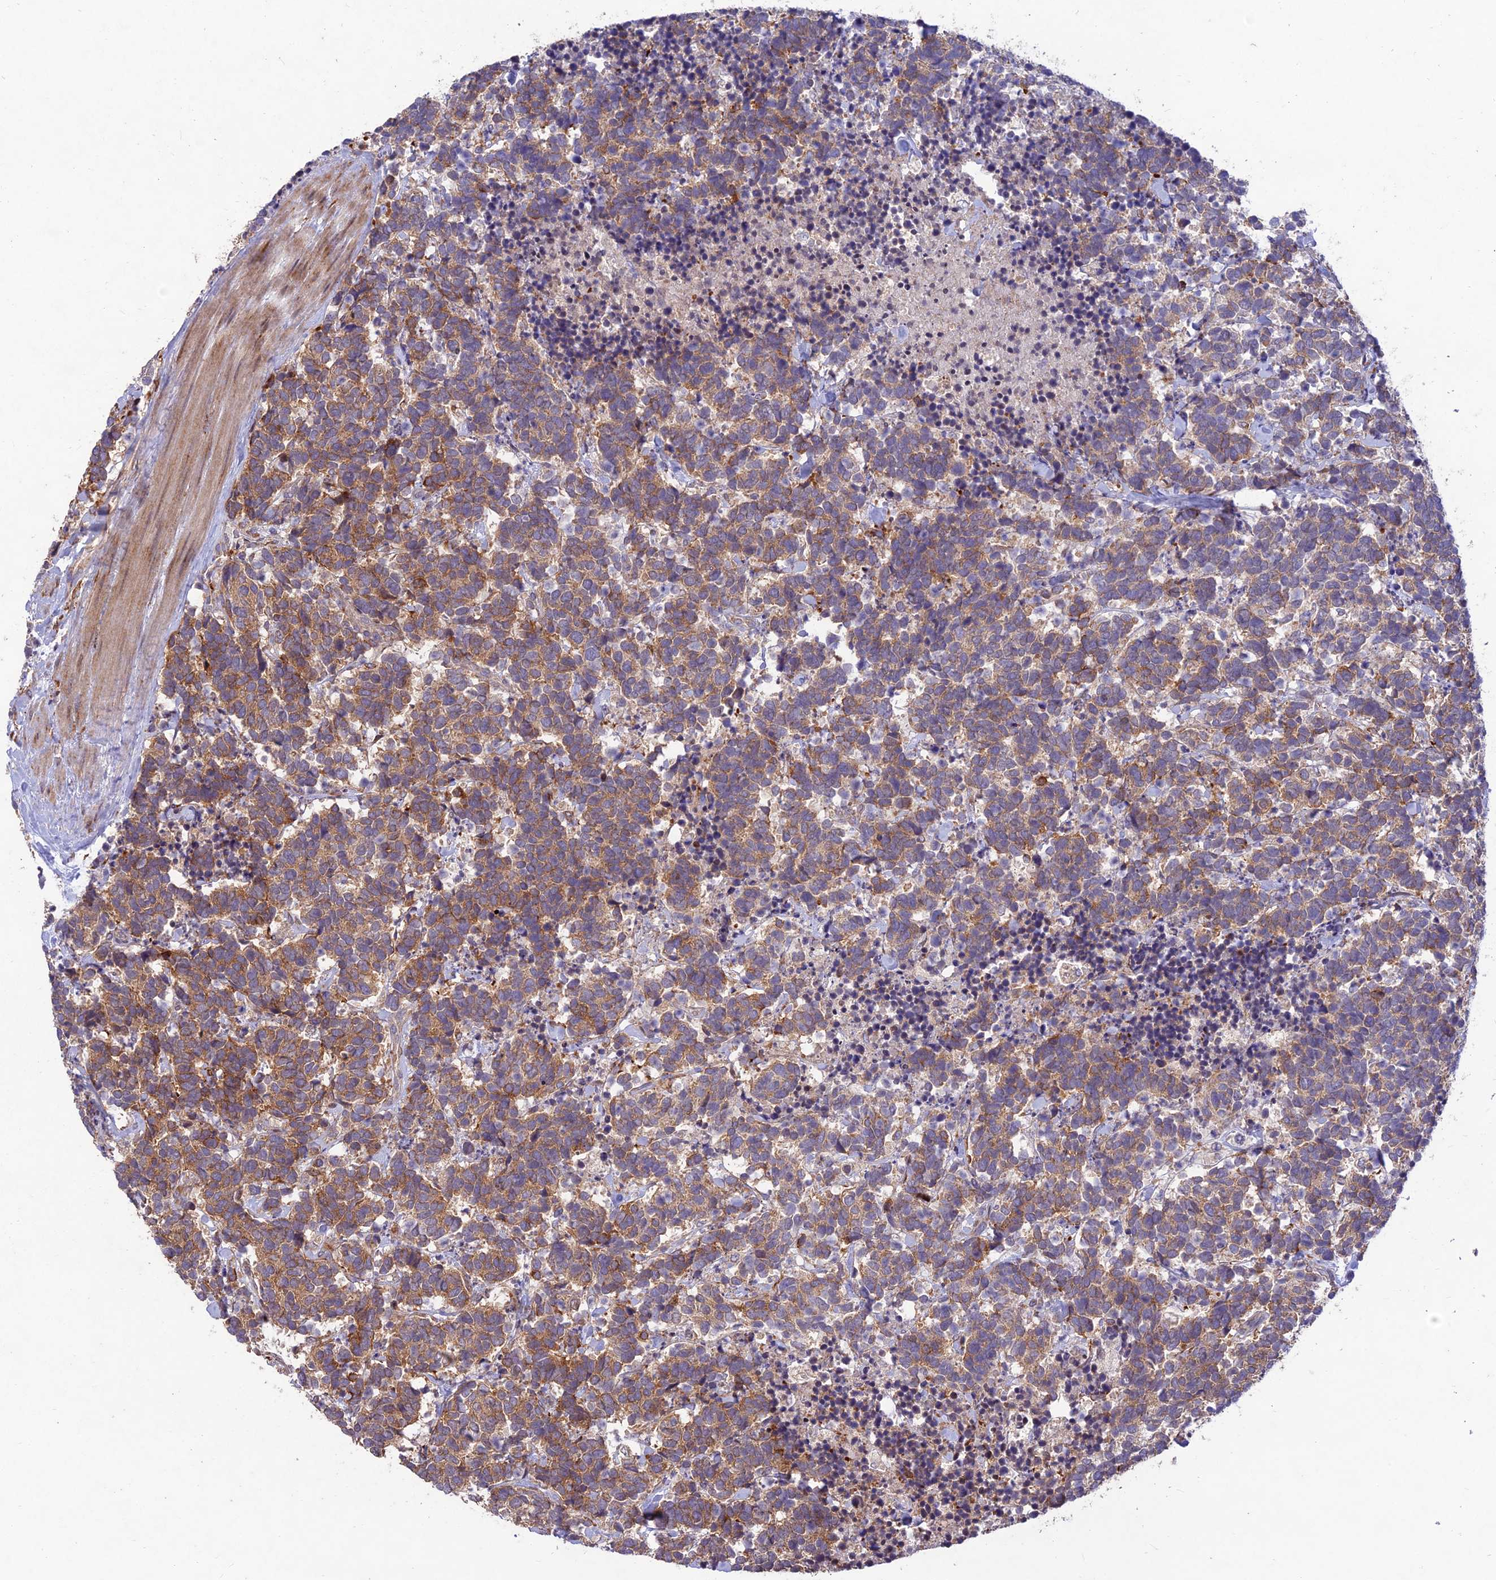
{"staining": {"intensity": "moderate", "quantity": ">75%", "location": "cytoplasmic/membranous"}, "tissue": "carcinoid", "cell_type": "Tumor cells", "image_type": "cancer", "snomed": [{"axis": "morphology", "description": "Carcinoma, NOS"}, {"axis": "morphology", "description": "Carcinoid, malignant, NOS"}, {"axis": "topography", "description": "Prostate"}], "caption": "Immunohistochemistry (DAB) staining of human malignant carcinoid displays moderate cytoplasmic/membranous protein expression in approximately >75% of tumor cells.", "gene": "PPP1R11", "patient": {"sex": "male", "age": 57}}